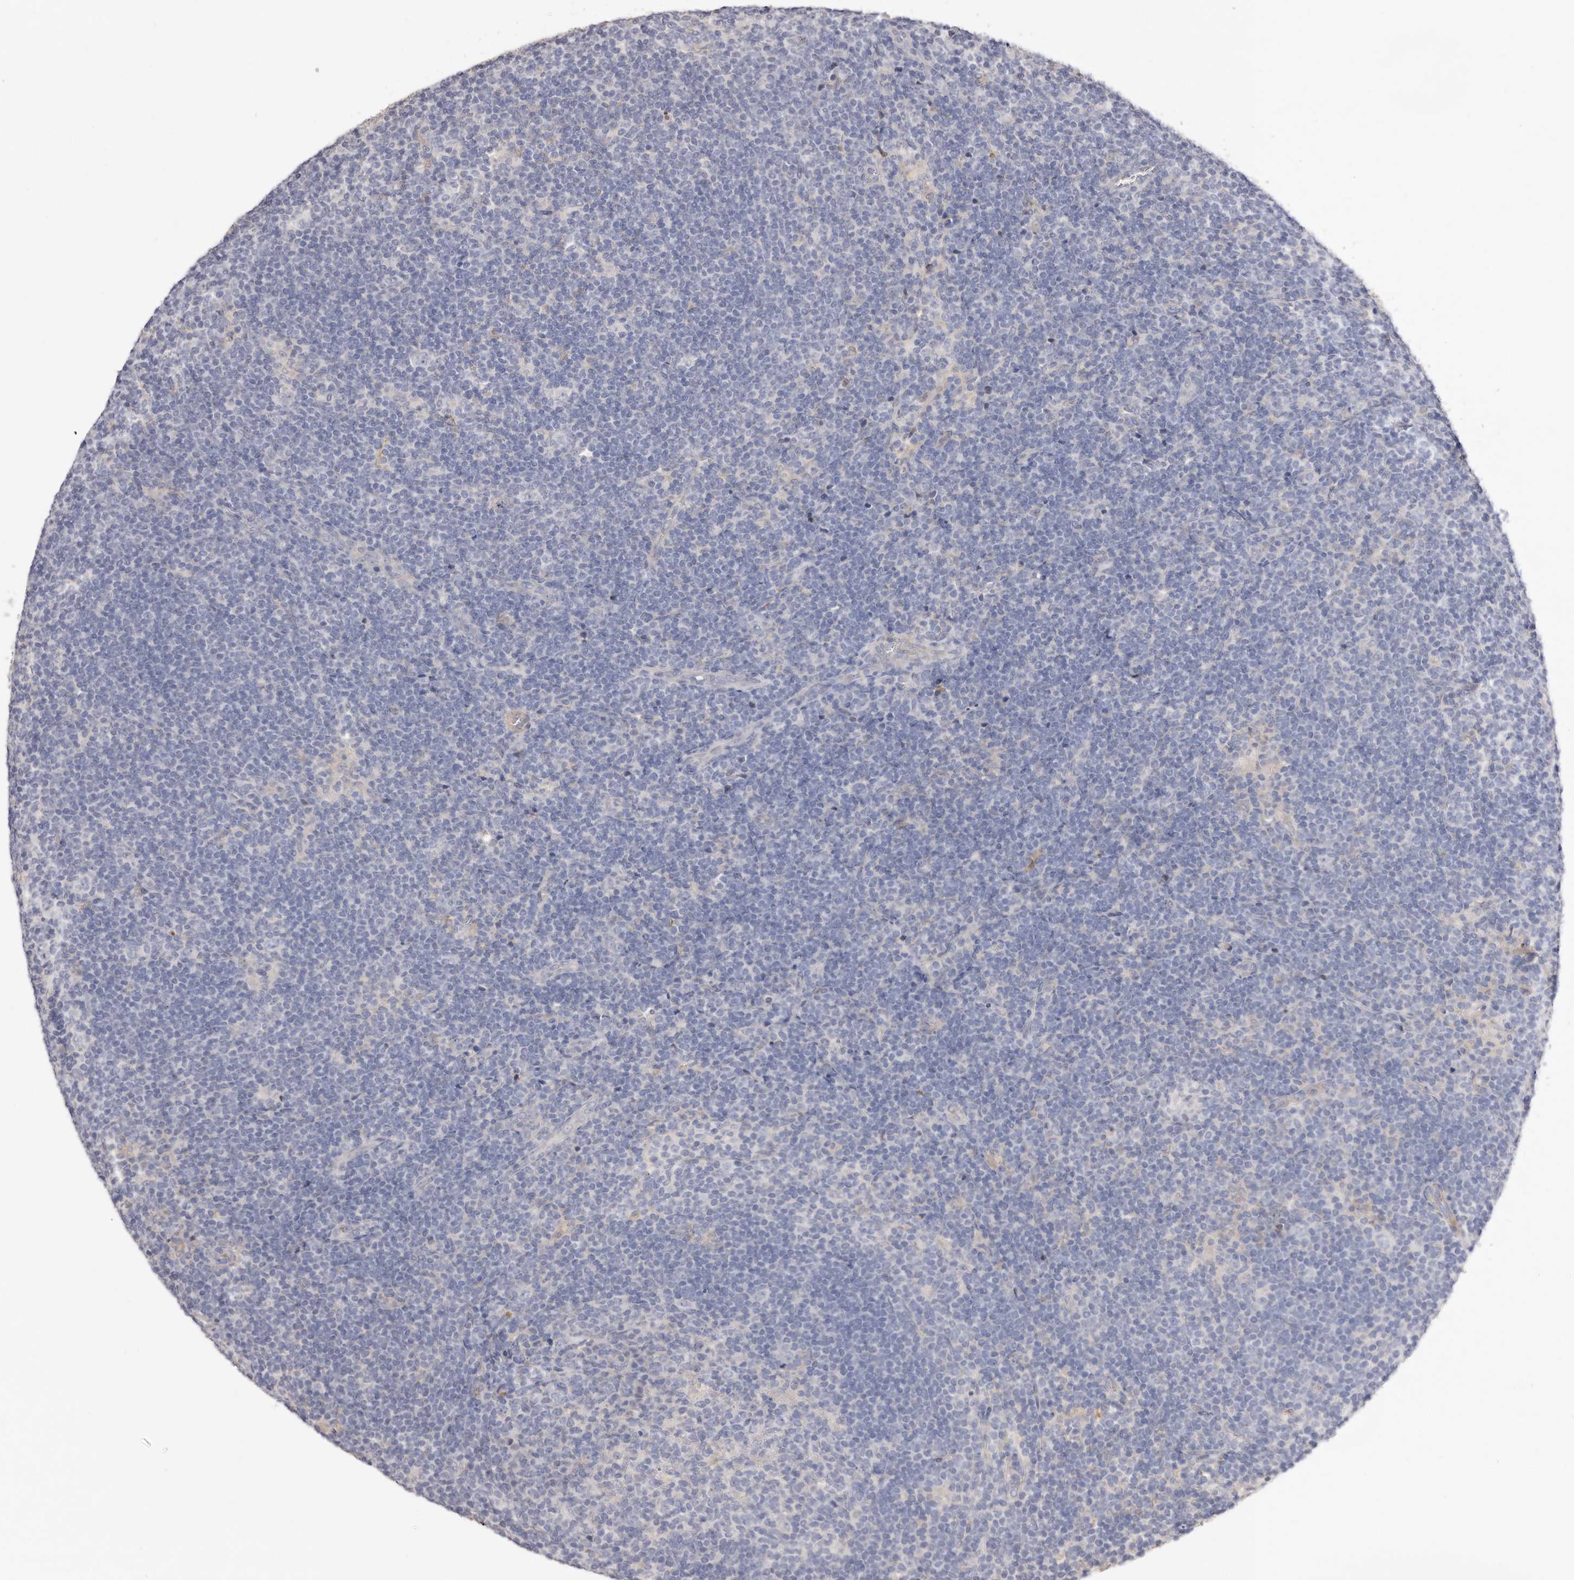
{"staining": {"intensity": "negative", "quantity": "none", "location": "none"}, "tissue": "lymphoma", "cell_type": "Tumor cells", "image_type": "cancer", "snomed": [{"axis": "morphology", "description": "Hodgkin's disease, NOS"}, {"axis": "topography", "description": "Lymph node"}], "caption": "Histopathology image shows no significant protein expression in tumor cells of Hodgkin's disease.", "gene": "LMLN", "patient": {"sex": "female", "age": 57}}